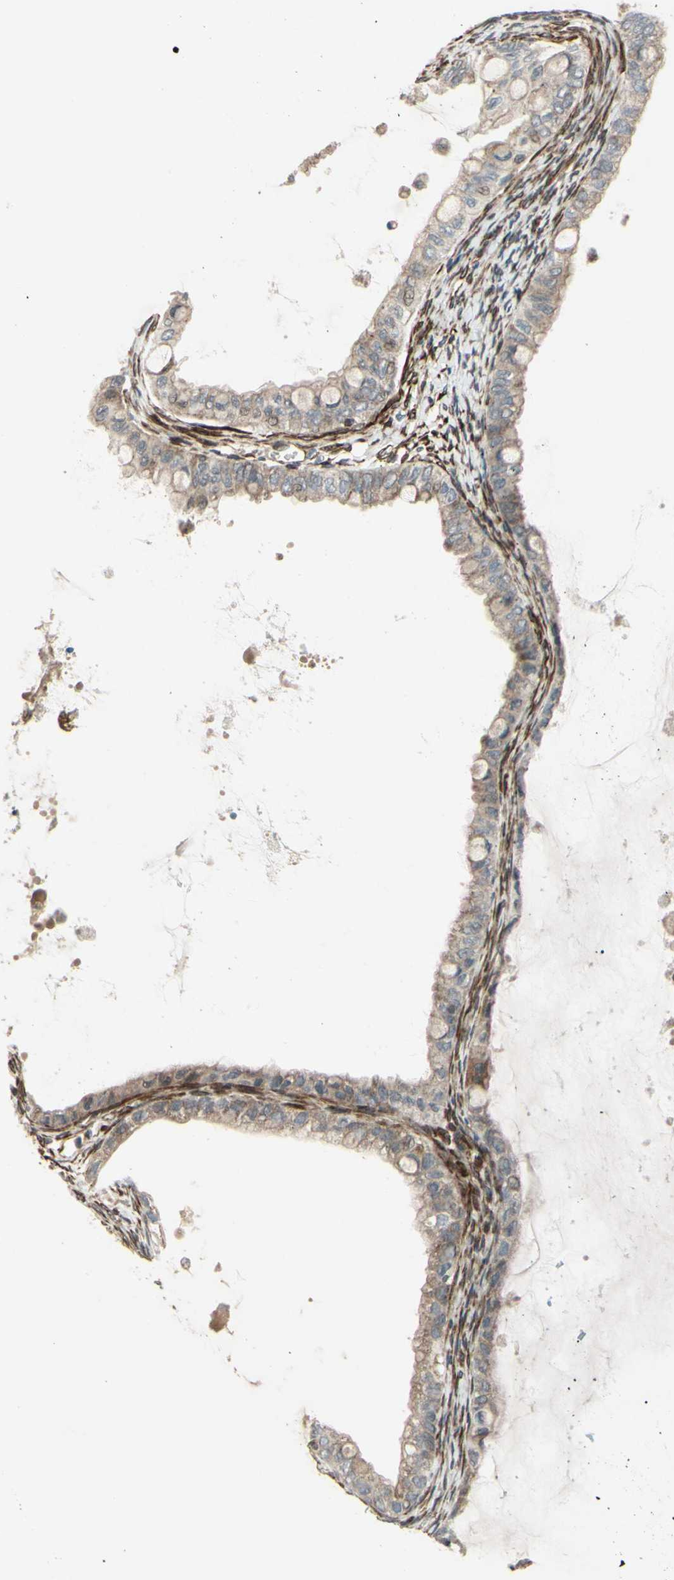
{"staining": {"intensity": "weak", "quantity": ">75%", "location": "cytoplasmic/membranous"}, "tissue": "ovarian cancer", "cell_type": "Tumor cells", "image_type": "cancer", "snomed": [{"axis": "morphology", "description": "Cystadenocarcinoma, mucinous, NOS"}, {"axis": "topography", "description": "Ovary"}], "caption": "Weak cytoplasmic/membranous staining for a protein is appreciated in approximately >75% of tumor cells of ovarian cancer (mucinous cystadenocarcinoma) using IHC.", "gene": "PRAF2", "patient": {"sex": "female", "age": 80}}